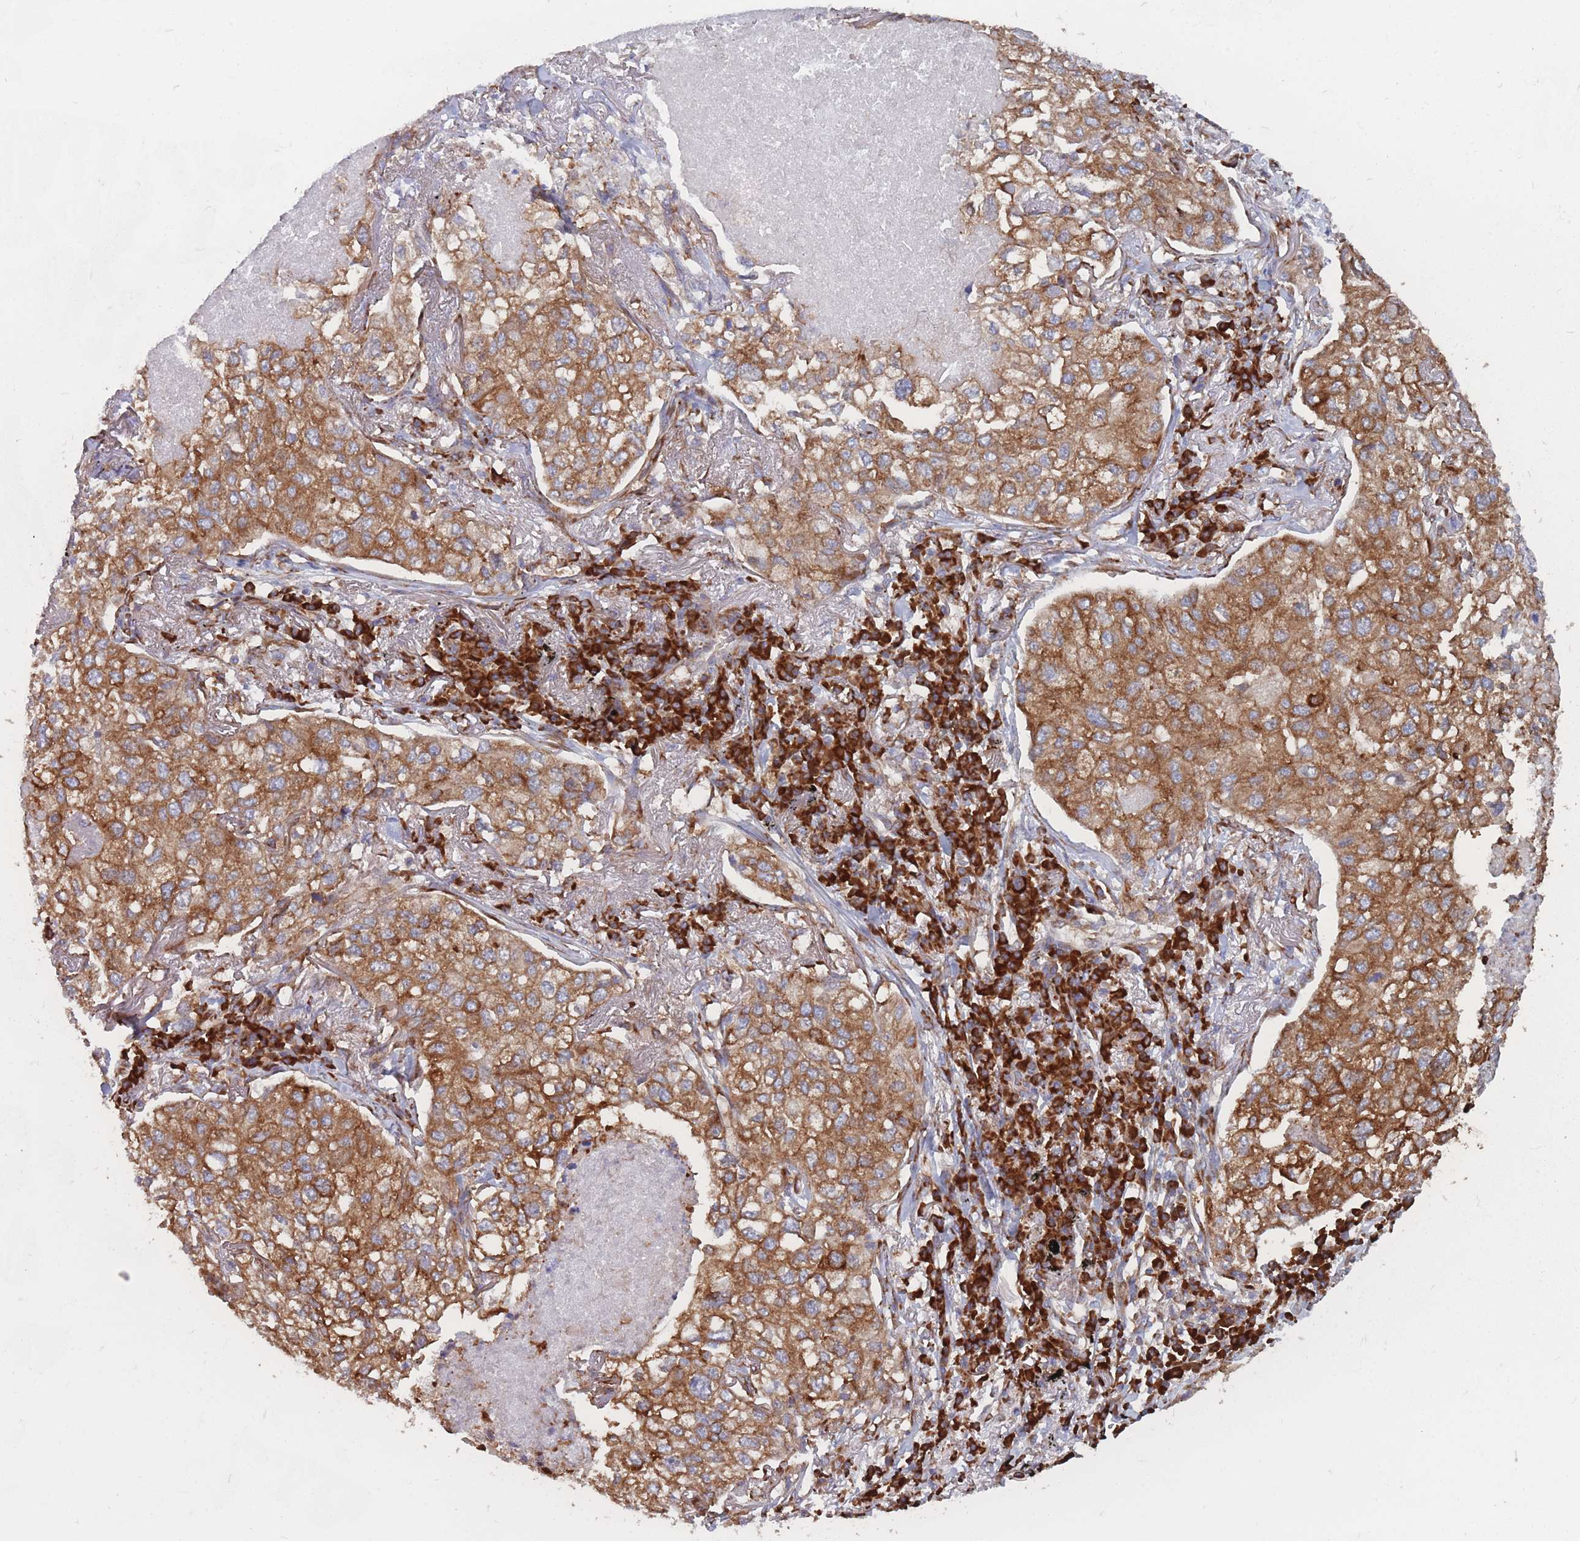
{"staining": {"intensity": "moderate", "quantity": ">75%", "location": "cytoplasmic/membranous"}, "tissue": "lung cancer", "cell_type": "Tumor cells", "image_type": "cancer", "snomed": [{"axis": "morphology", "description": "Adenocarcinoma, NOS"}, {"axis": "topography", "description": "Lung"}], "caption": "Immunohistochemistry (IHC) (DAB) staining of human lung cancer exhibits moderate cytoplasmic/membranous protein positivity in about >75% of tumor cells.", "gene": "EEF1B2", "patient": {"sex": "male", "age": 65}}